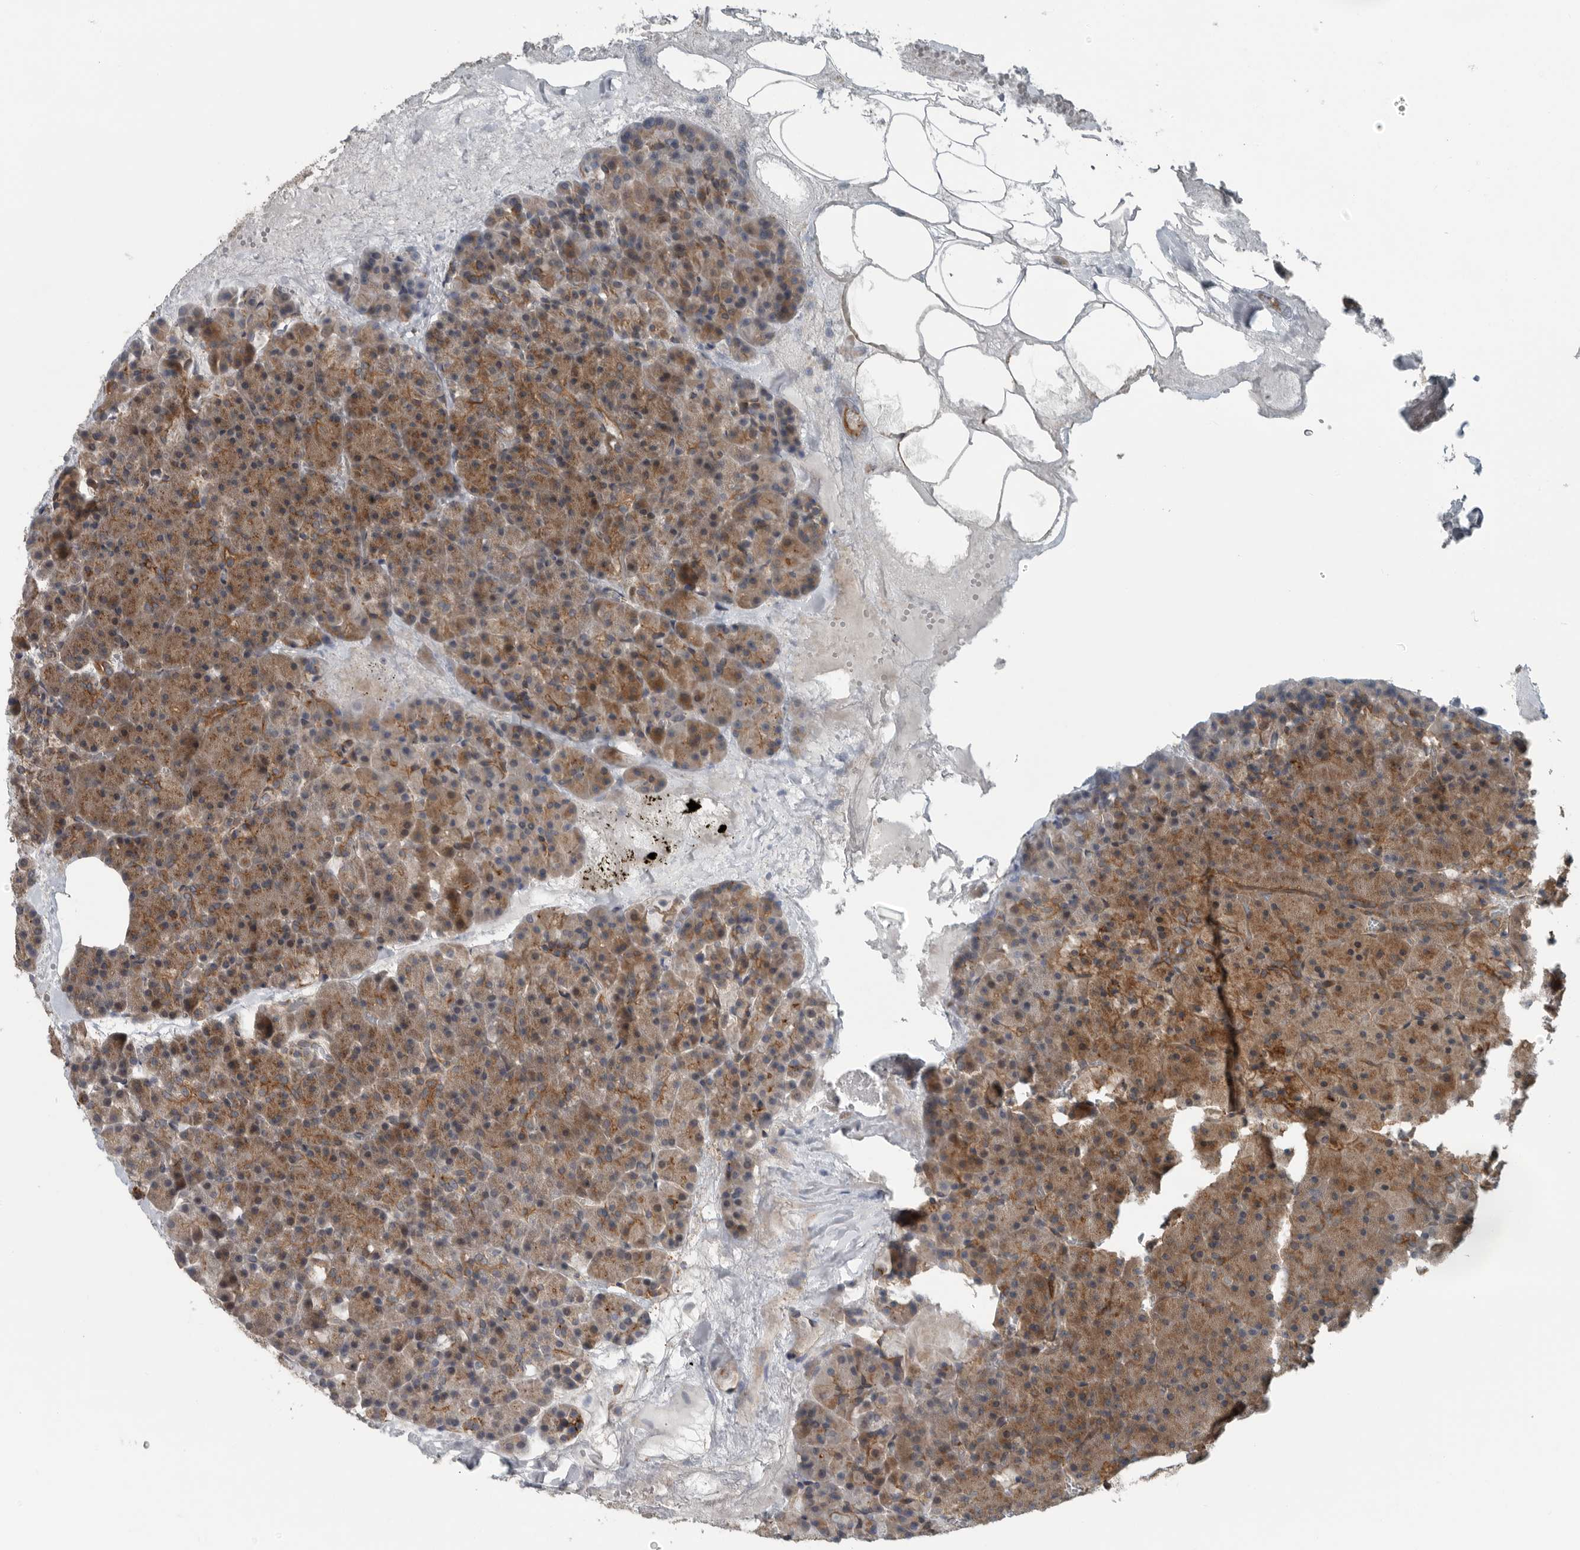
{"staining": {"intensity": "moderate", "quantity": ">75%", "location": "cytoplasmic/membranous"}, "tissue": "pancreas", "cell_type": "Exocrine glandular cells", "image_type": "normal", "snomed": [{"axis": "morphology", "description": "Normal tissue, NOS"}, {"axis": "morphology", "description": "Carcinoid, malignant, NOS"}, {"axis": "topography", "description": "Pancreas"}], "caption": "DAB immunohistochemical staining of benign human pancreas shows moderate cytoplasmic/membranous protein positivity in approximately >75% of exocrine glandular cells.", "gene": "AMFR", "patient": {"sex": "female", "age": 35}}